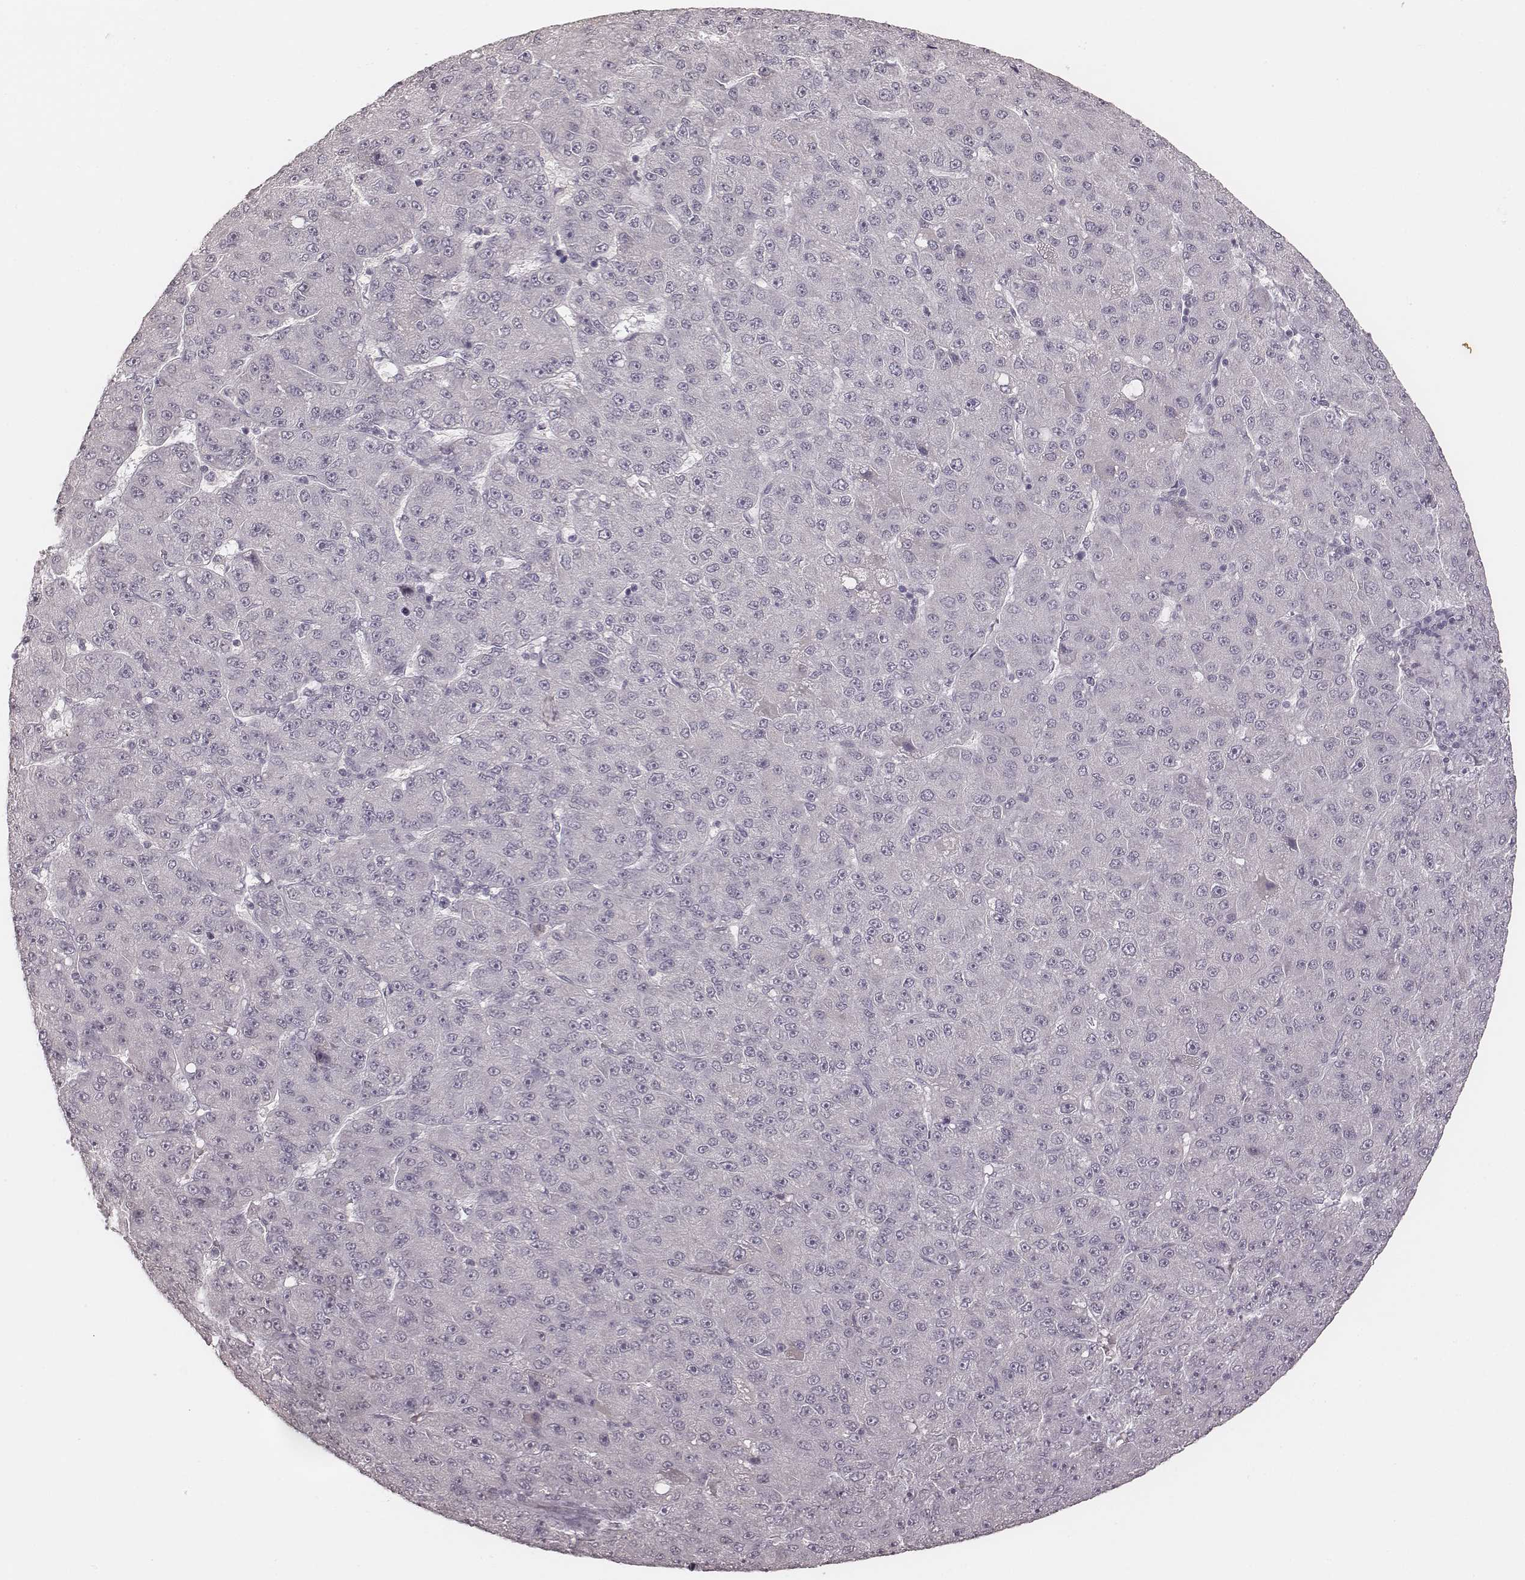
{"staining": {"intensity": "negative", "quantity": "none", "location": "none"}, "tissue": "liver cancer", "cell_type": "Tumor cells", "image_type": "cancer", "snomed": [{"axis": "morphology", "description": "Carcinoma, Hepatocellular, NOS"}, {"axis": "topography", "description": "Liver"}], "caption": "An IHC micrograph of liver cancer is shown. There is no staining in tumor cells of liver cancer.", "gene": "MSX1", "patient": {"sex": "male", "age": 67}}